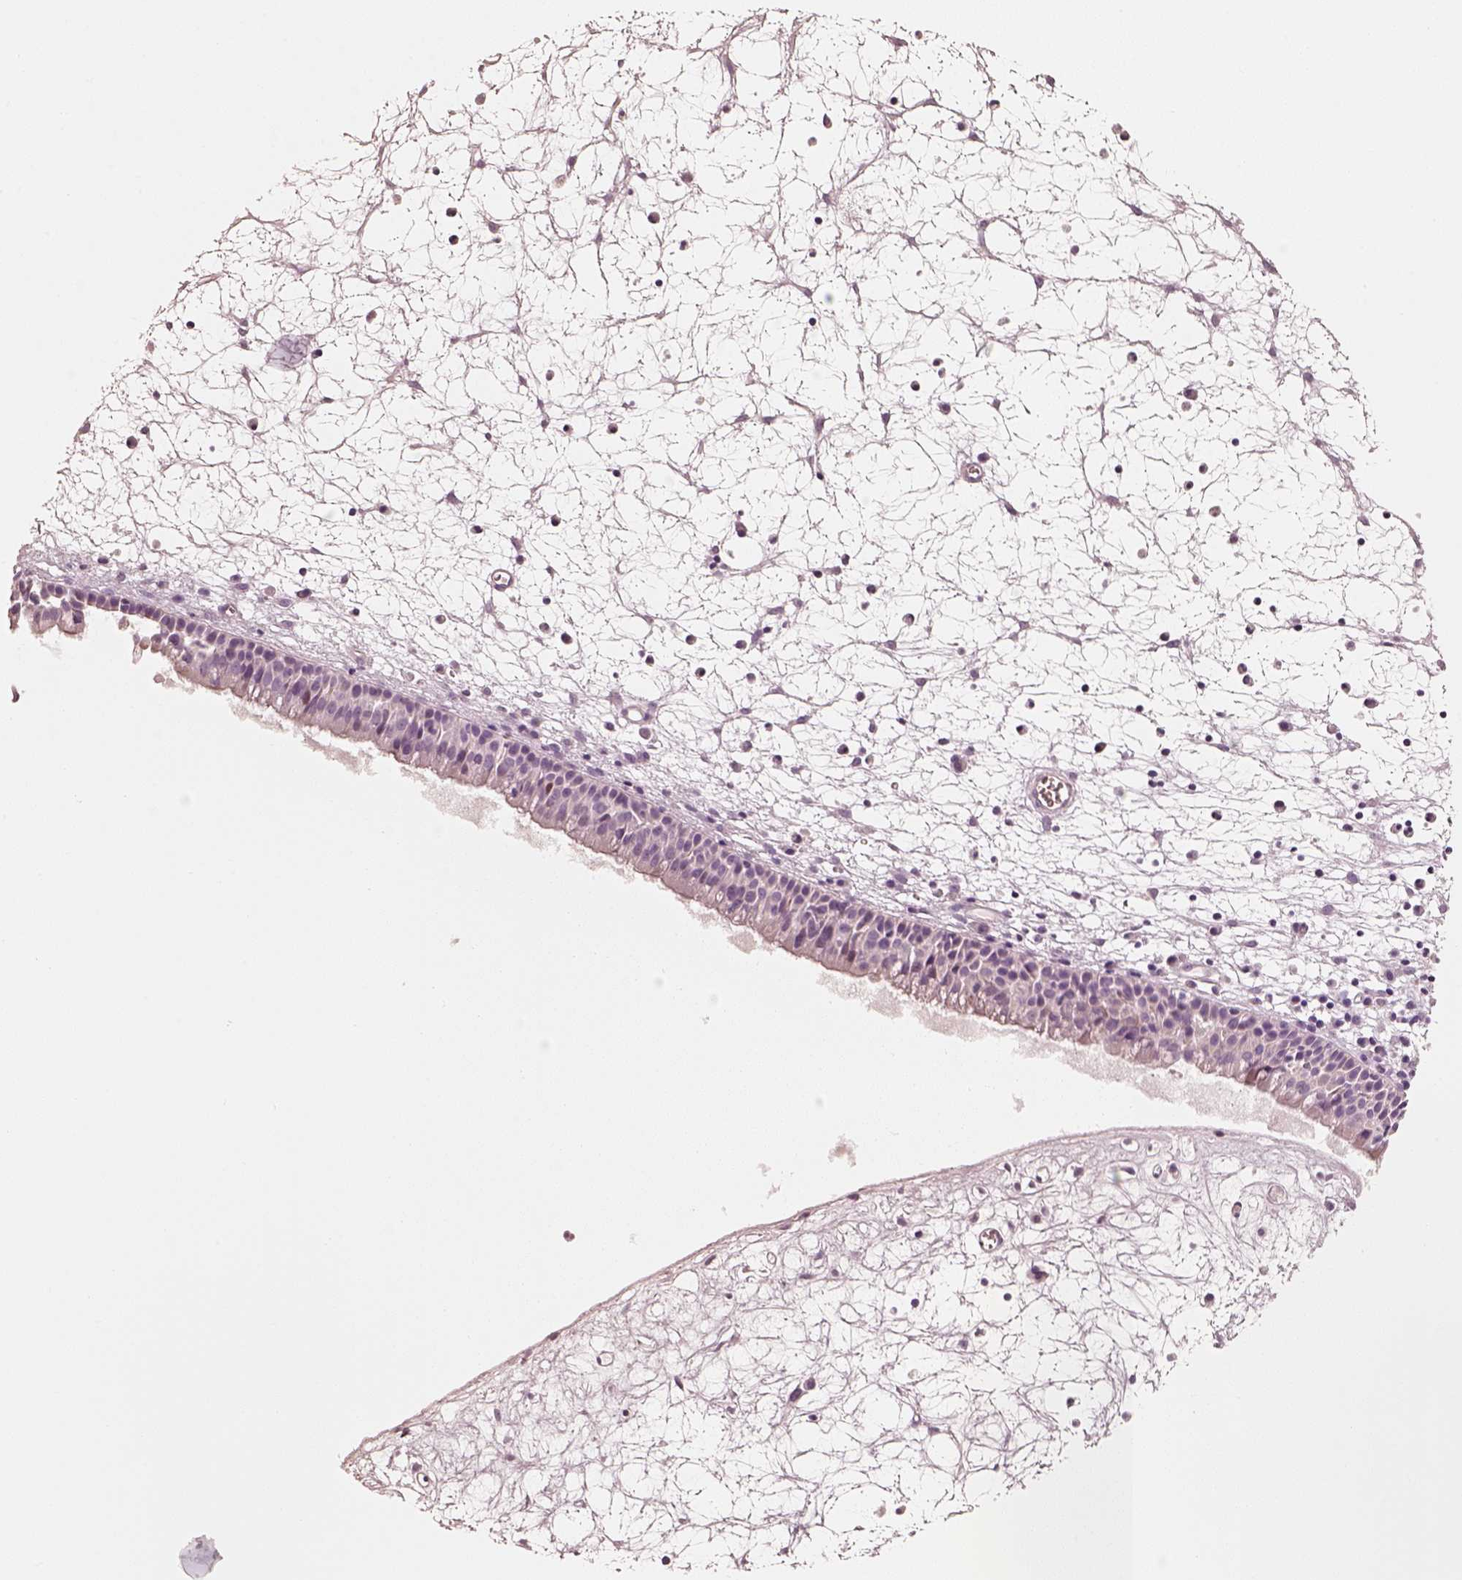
{"staining": {"intensity": "negative", "quantity": "none", "location": "none"}, "tissue": "nasopharynx", "cell_type": "Respiratory epithelial cells", "image_type": "normal", "snomed": [{"axis": "morphology", "description": "Normal tissue, NOS"}, {"axis": "topography", "description": "Nasopharynx"}], "caption": "IHC image of benign nasopharynx stained for a protein (brown), which reveals no staining in respiratory epithelial cells.", "gene": "R3HDML", "patient": {"sex": "male", "age": 61}}